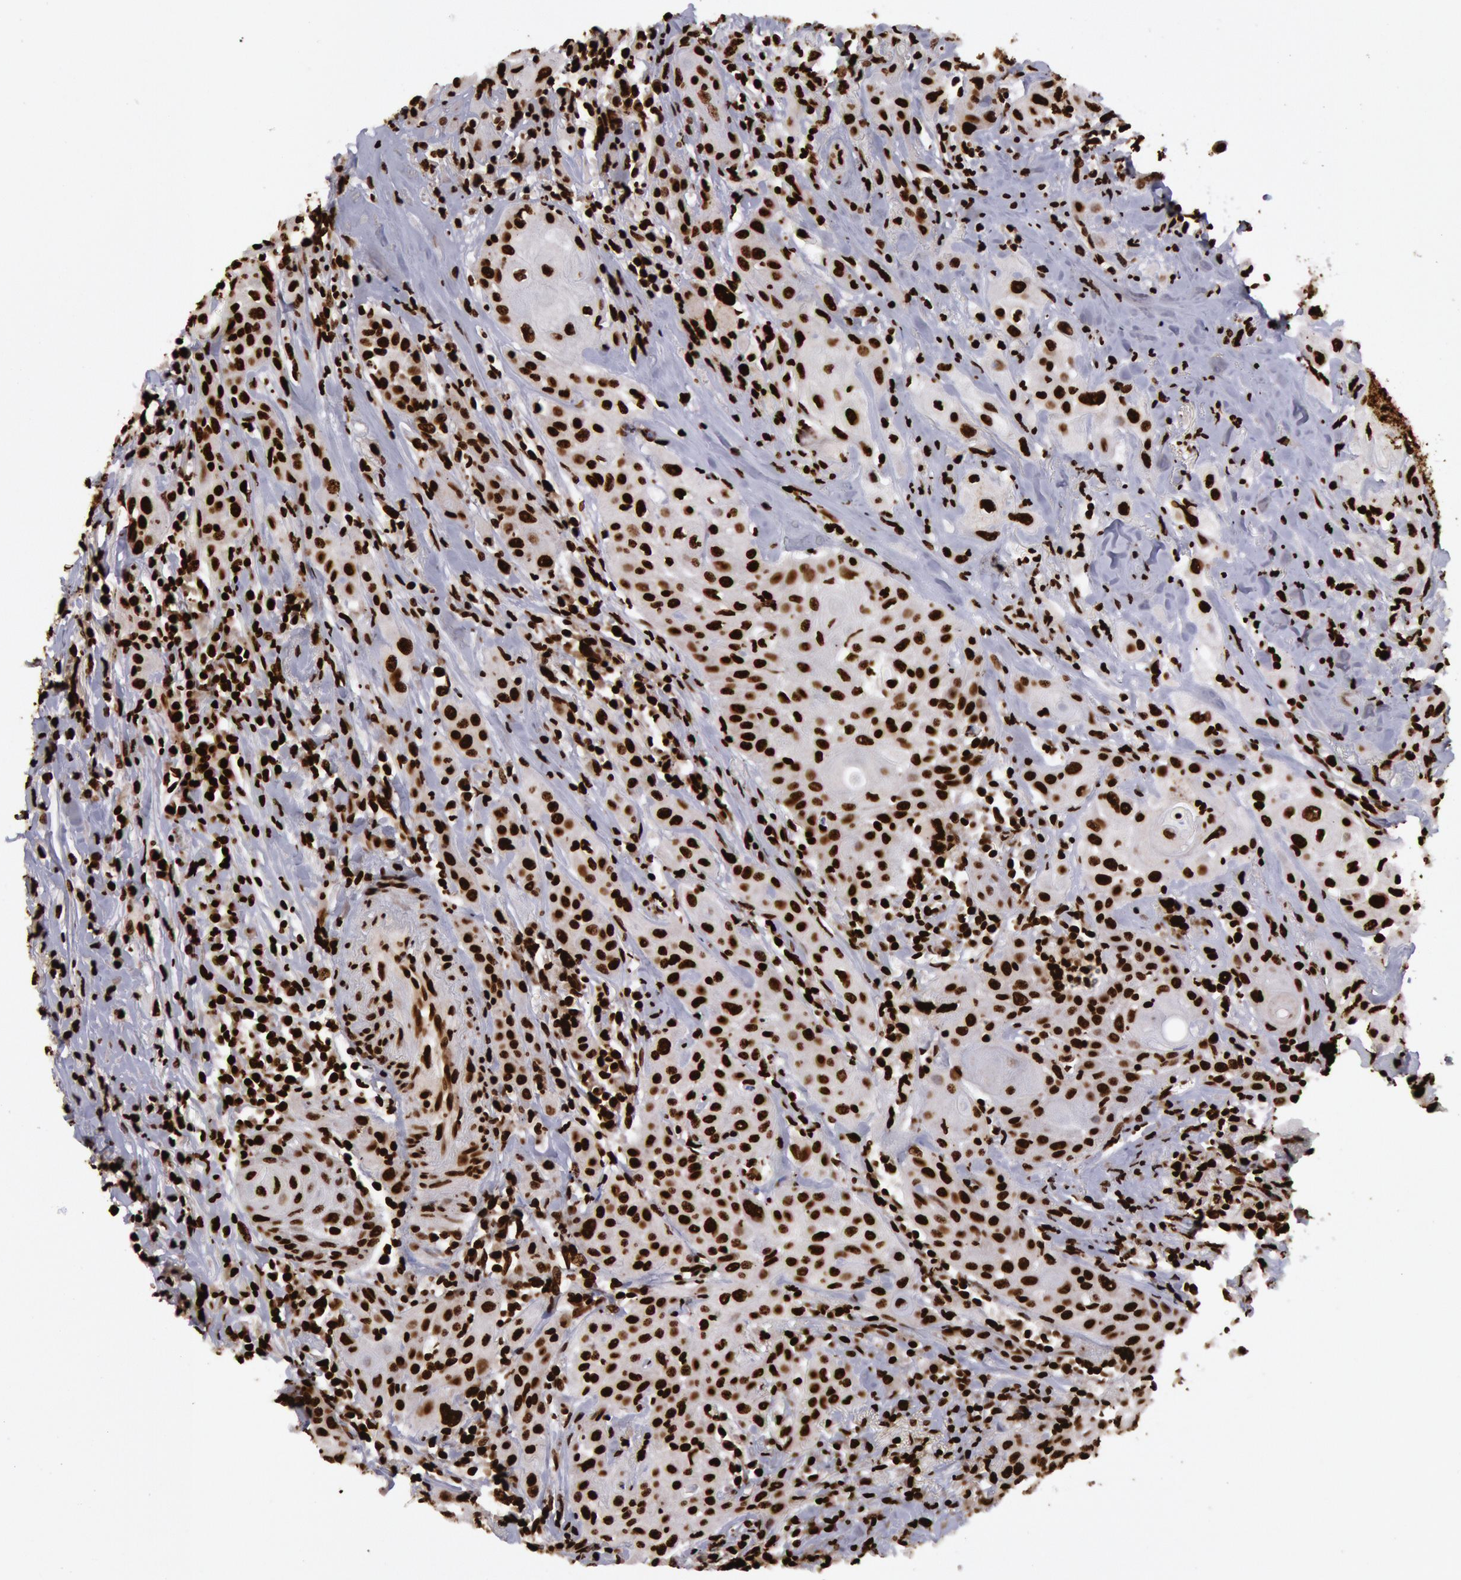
{"staining": {"intensity": "strong", "quantity": ">75%", "location": "nuclear"}, "tissue": "head and neck cancer", "cell_type": "Tumor cells", "image_type": "cancer", "snomed": [{"axis": "morphology", "description": "Squamous cell carcinoma, NOS"}, {"axis": "topography", "description": "Oral tissue"}, {"axis": "topography", "description": "Head-Neck"}], "caption": "The photomicrograph demonstrates a brown stain indicating the presence of a protein in the nuclear of tumor cells in head and neck squamous cell carcinoma.", "gene": "H3-4", "patient": {"sex": "female", "age": 82}}